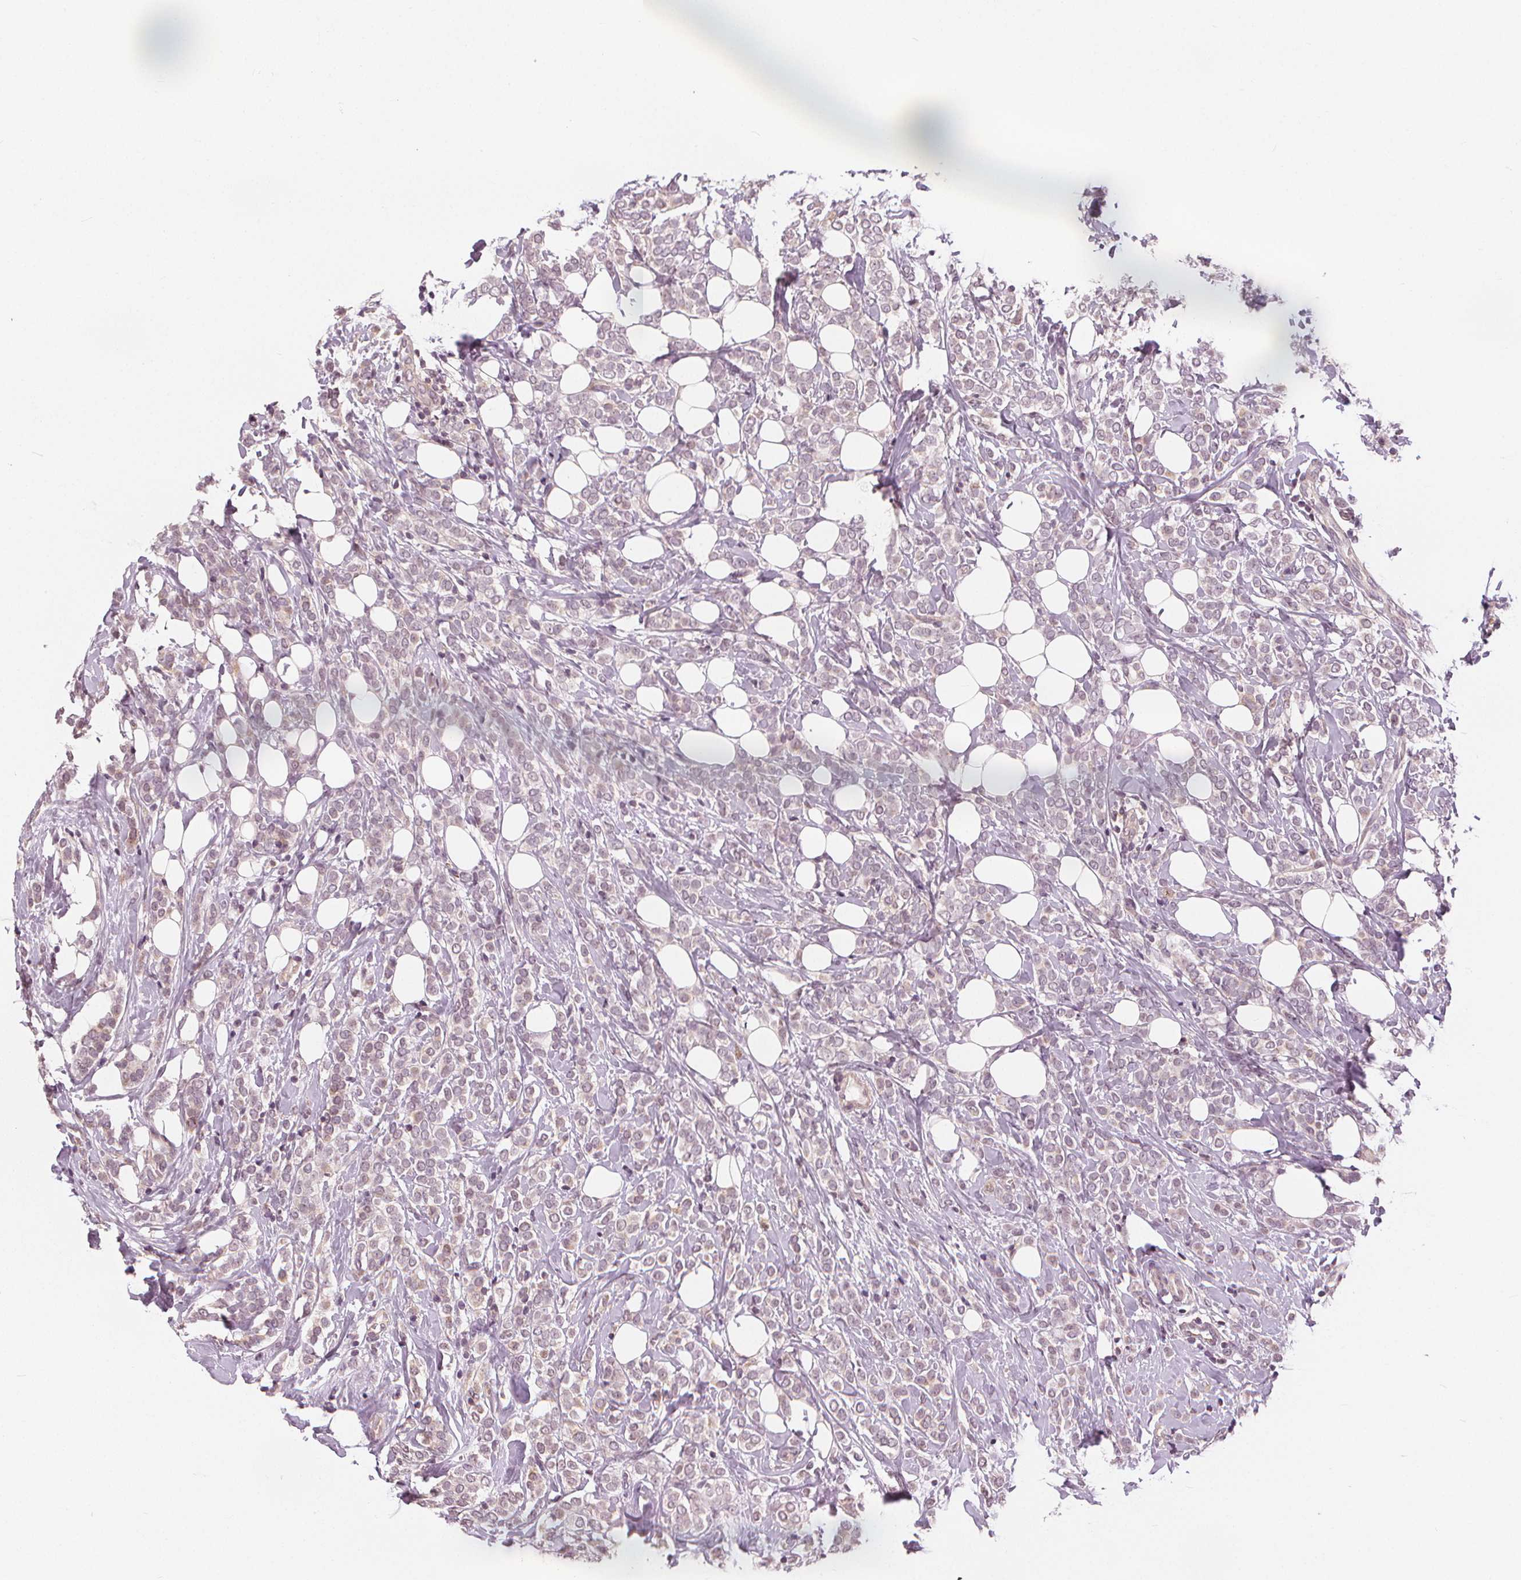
{"staining": {"intensity": "negative", "quantity": "none", "location": "none"}, "tissue": "breast cancer", "cell_type": "Tumor cells", "image_type": "cancer", "snomed": [{"axis": "morphology", "description": "Lobular carcinoma"}, {"axis": "topography", "description": "Breast"}], "caption": "A histopathology image of human breast lobular carcinoma is negative for staining in tumor cells.", "gene": "SLC34A1", "patient": {"sex": "female", "age": 49}}